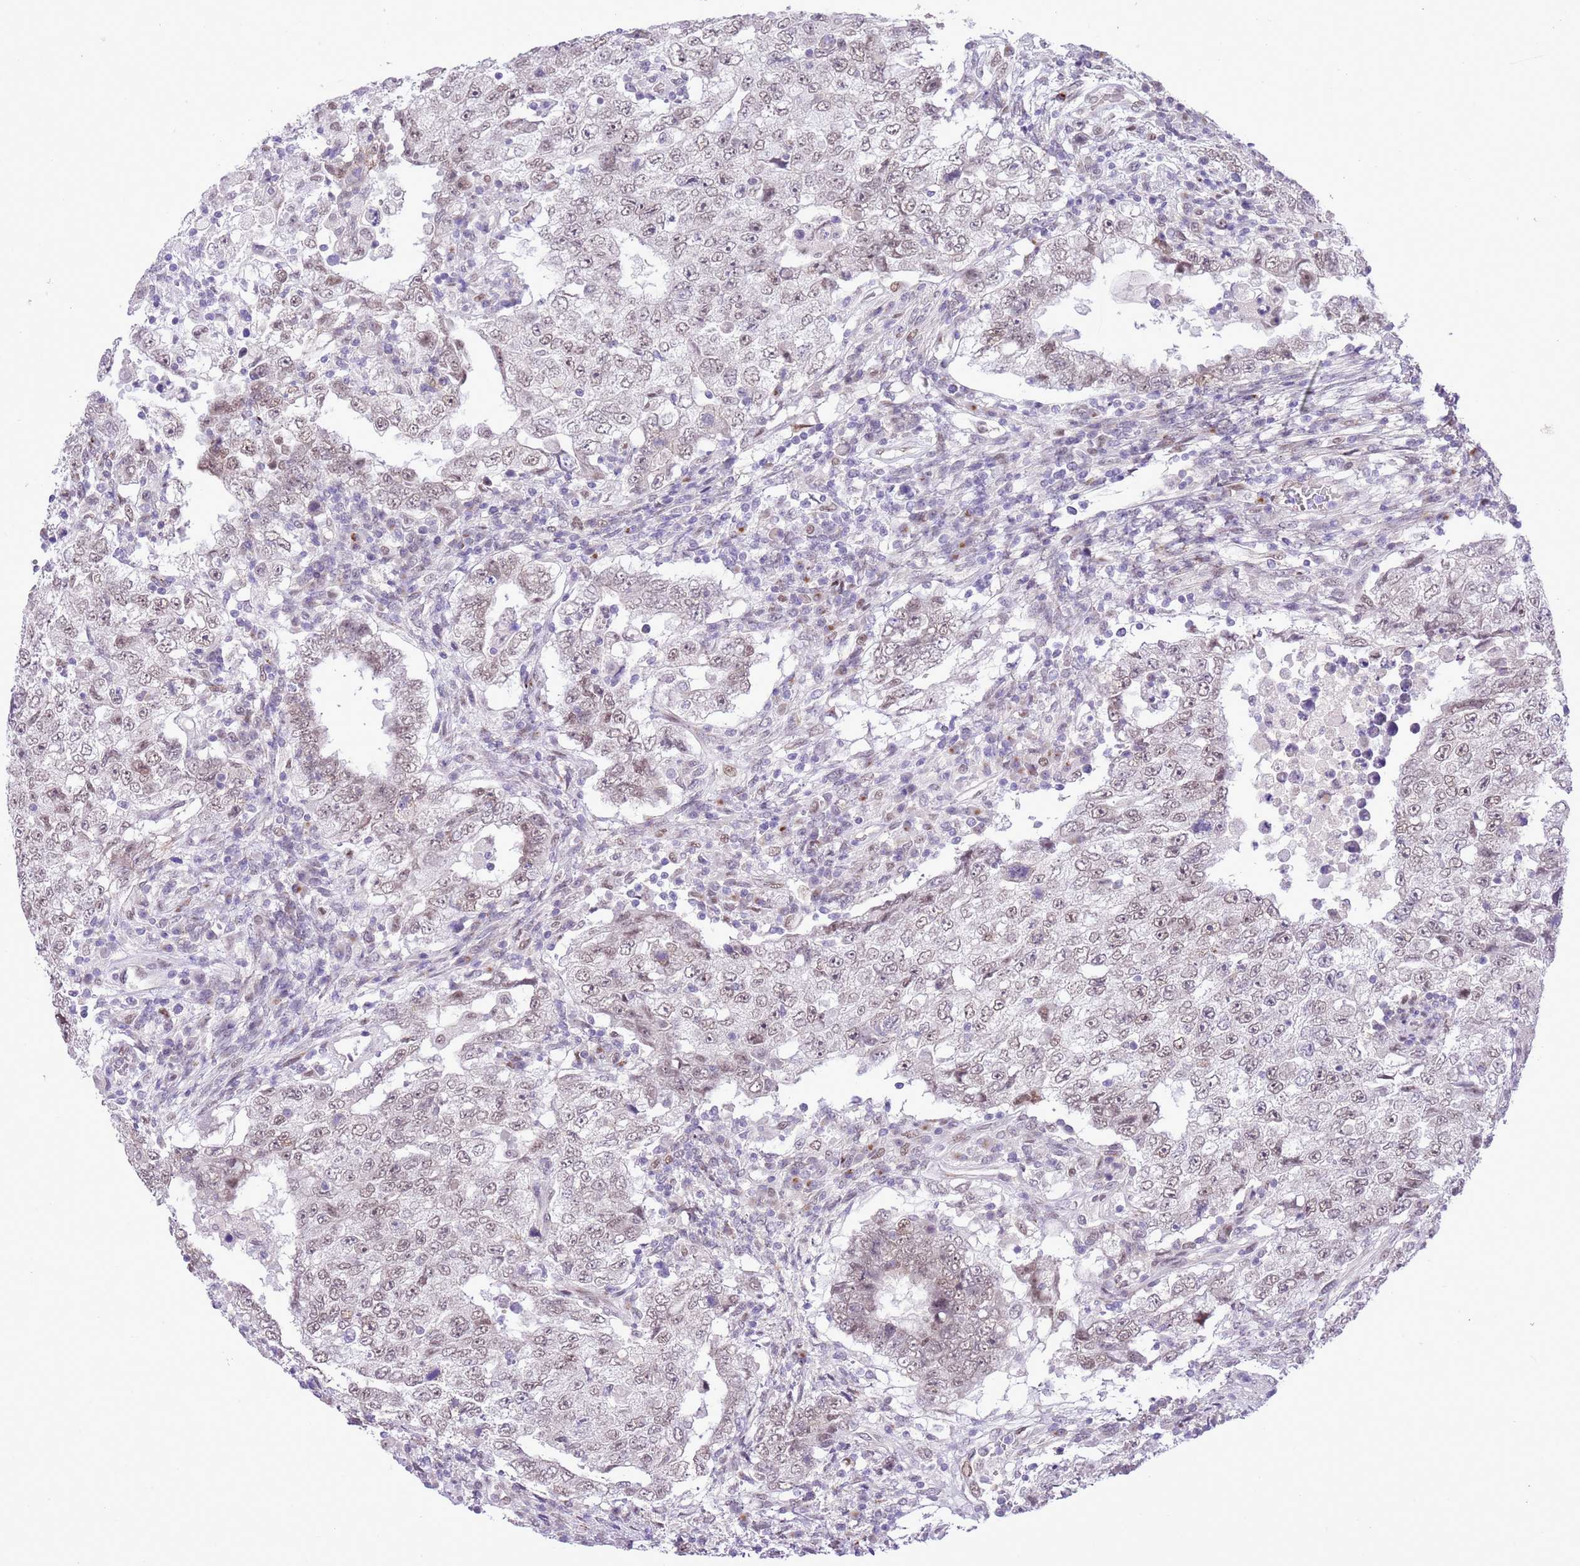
{"staining": {"intensity": "weak", "quantity": "25%-75%", "location": "nuclear"}, "tissue": "testis cancer", "cell_type": "Tumor cells", "image_type": "cancer", "snomed": [{"axis": "morphology", "description": "Carcinoma, Embryonal, NOS"}, {"axis": "topography", "description": "Testis"}], "caption": "This photomicrograph exhibits testis cancer stained with IHC to label a protein in brown. The nuclear of tumor cells show weak positivity for the protein. Nuclei are counter-stained blue.", "gene": "NACC2", "patient": {"sex": "male", "age": 26}}